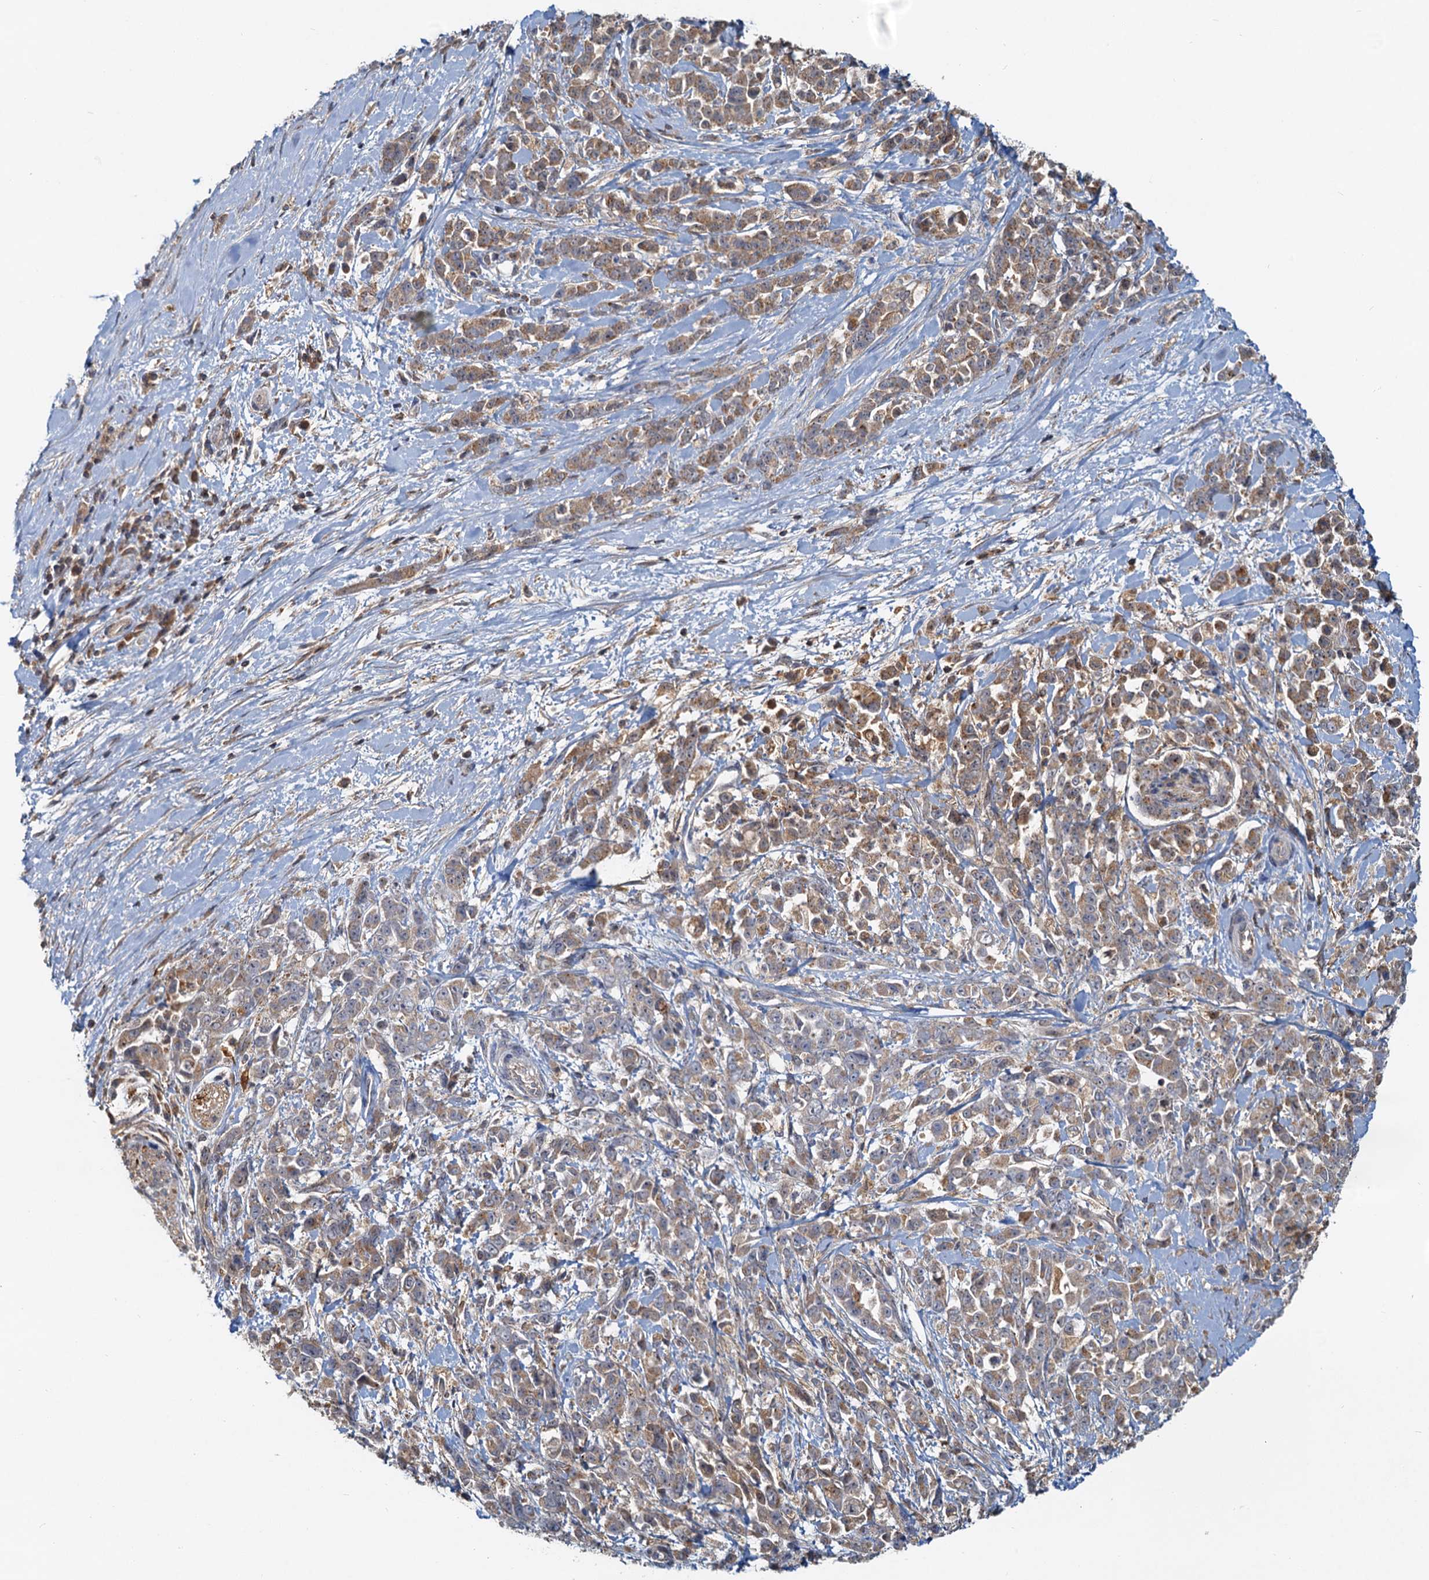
{"staining": {"intensity": "weak", "quantity": ">75%", "location": "cytoplasmic/membranous"}, "tissue": "pancreatic cancer", "cell_type": "Tumor cells", "image_type": "cancer", "snomed": [{"axis": "morphology", "description": "Normal tissue, NOS"}, {"axis": "morphology", "description": "Adenocarcinoma, NOS"}, {"axis": "topography", "description": "Pancreas"}], "caption": "Protein staining of adenocarcinoma (pancreatic) tissue reveals weak cytoplasmic/membranous positivity in about >75% of tumor cells.", "gene": "TOLLIP", "patient": {"sex": "female", "age": 64}}